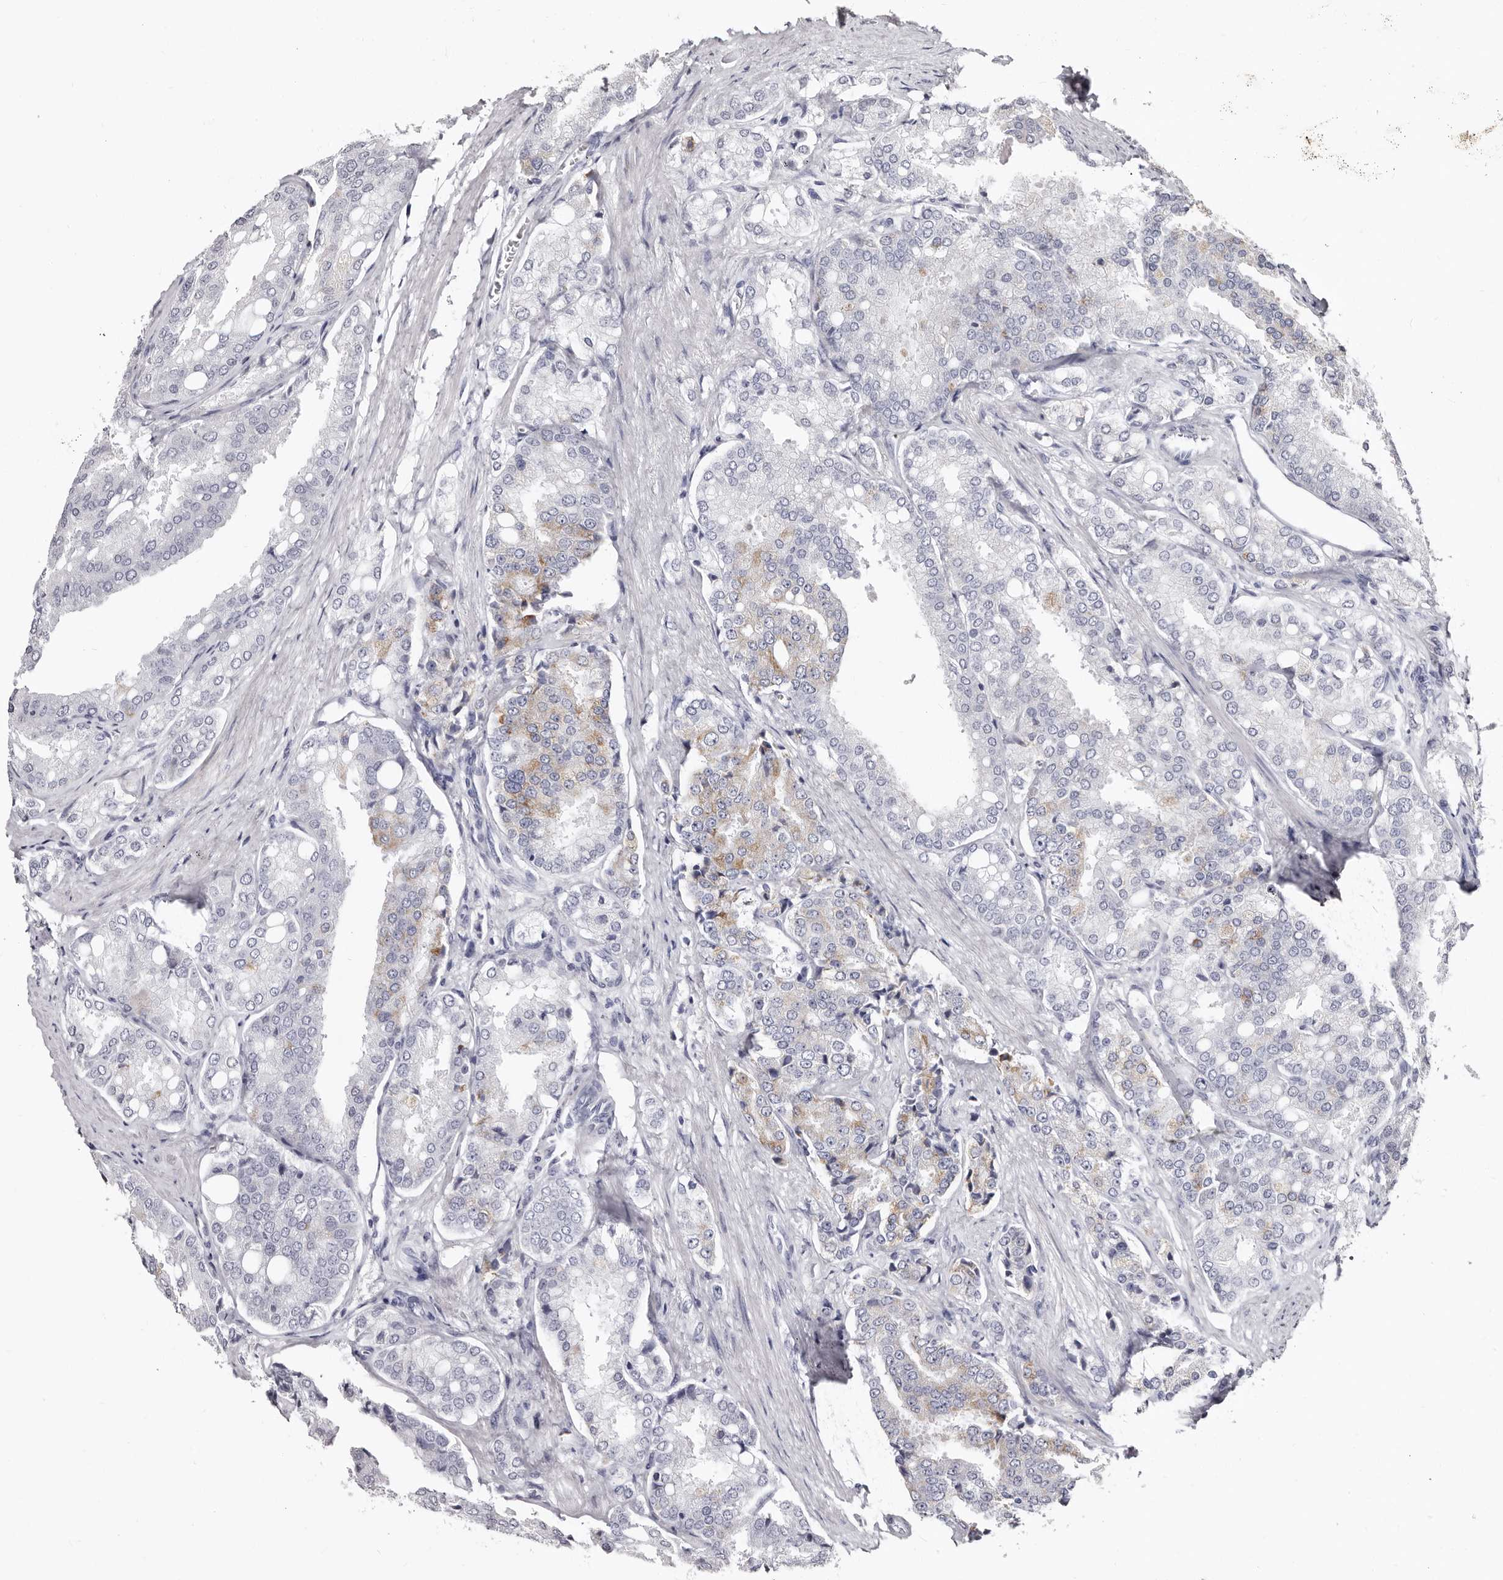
{"staining": {"intensity": "weak", "quantity": "<25%", "location": "cytoplasmic/membranous"}, "tissue": "prostate cancer", "cell_type": "Tumor cells", "image_type": "cancer", "snomed": [{"axis": "morphology", "description": "Adenocarcinoma, High grade"}, {"axis": "topography", "description": "Prostate"}], "caption": "A photomicrograph of human prostate cancer is negative for staining in tumor cells.", "gene": "PHF20L1", "patient": {"sex": "male", "age": 50}}